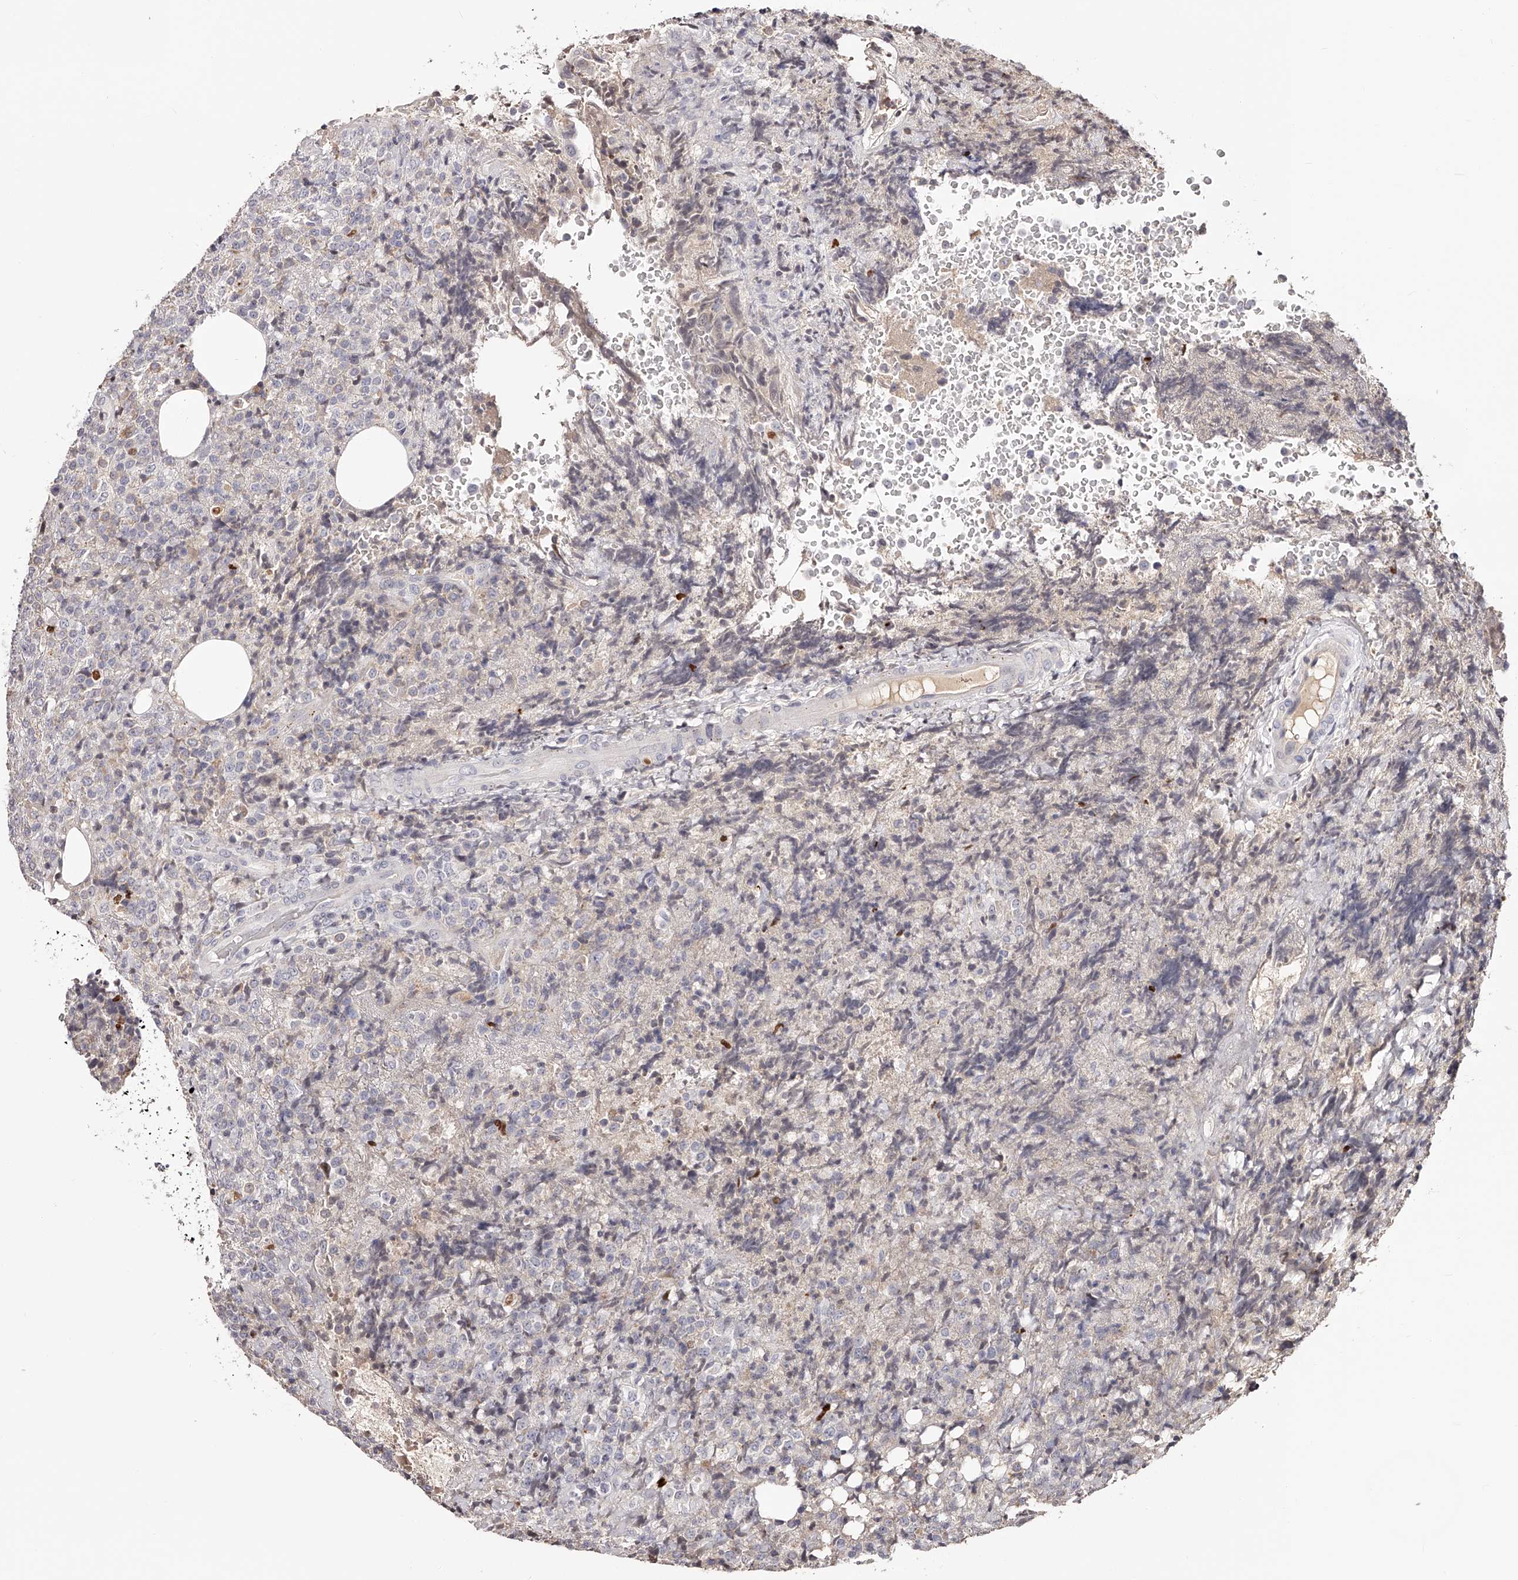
{"staining": {"intensity": "negative", "quantity": "none", "location": "none"}, "tissue": "lymphoma", "cell_type": "Tumor cells", "image_type": "cancer", "snomed": [{"axis": "morphology", "description": "Malignant lymphoma, non-Hodgkin's type, High grade"}, {"axis": "topography", "description": "Lymph node"}], "caption": "A photomicrograph of human lymphoma is negative for staining in tumor cells.", "gene": "SLC35D3", "patient": {"sex": "male", "age": 13}}